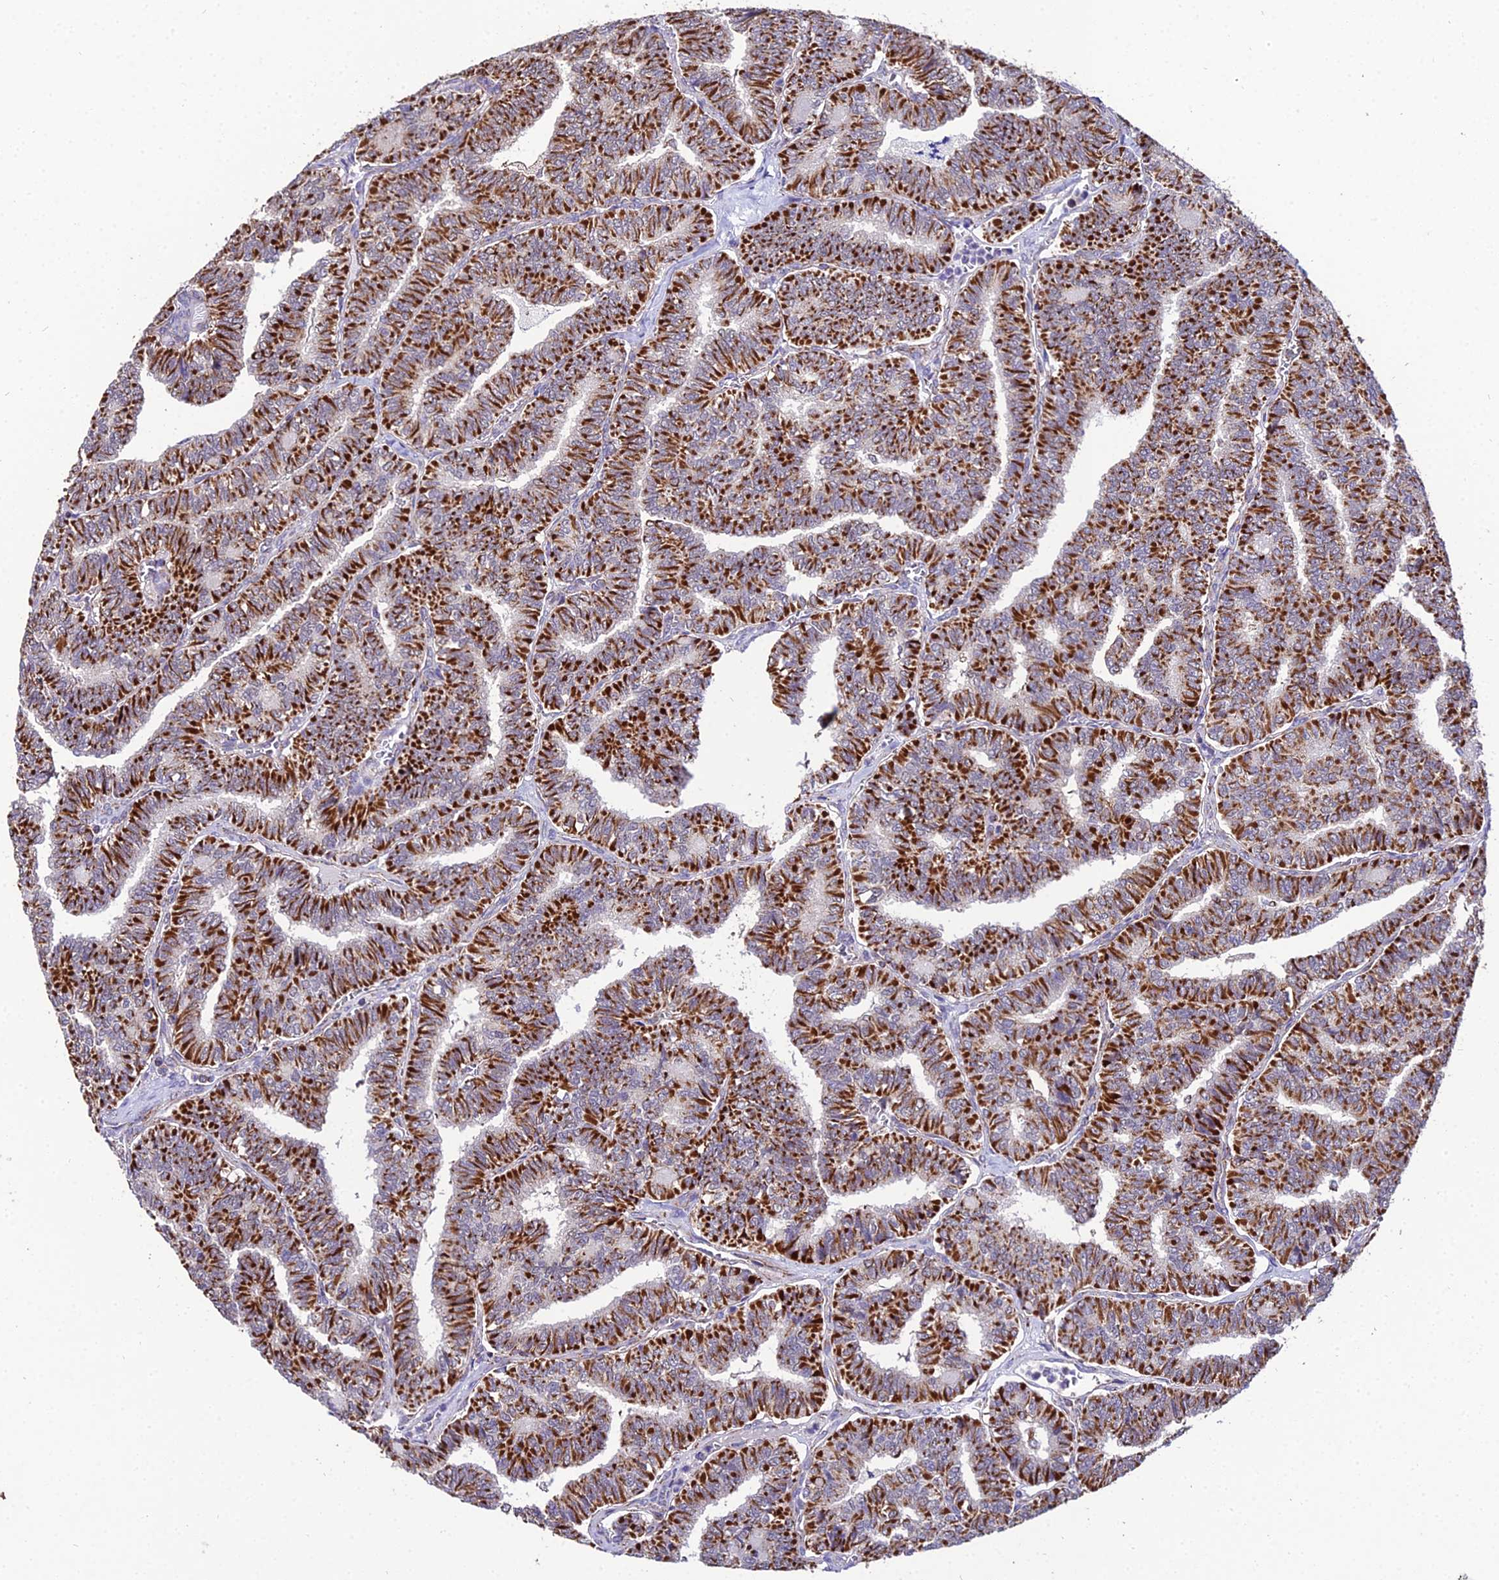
{"staining": {"intensity": "strong", "quantity": ">75%", "location": "cytoplasmic/membranous"}, "tissue": "thyroid cancer", "cell_type": "Tumor cells", "image_type": "cancer", "snomed": [{"axis": "morphology", "description": "Papillary adenocarcinoma, NOS"}, {"axis": "topography", "description": "Thyroid gland"}], "caption": "Thyroid cancer (papillary adenocarcinoma) stained with DAB IHC reveals high levels of strong cytoplasmic/membranous positivity in about >75% of tumor cells. (DAB (3,3'-diaminobenzidine) IHC with brightfield microscopy, high magnification).", "gene": "PSMD2", "patient": {"sex": "female", "age": 35}}